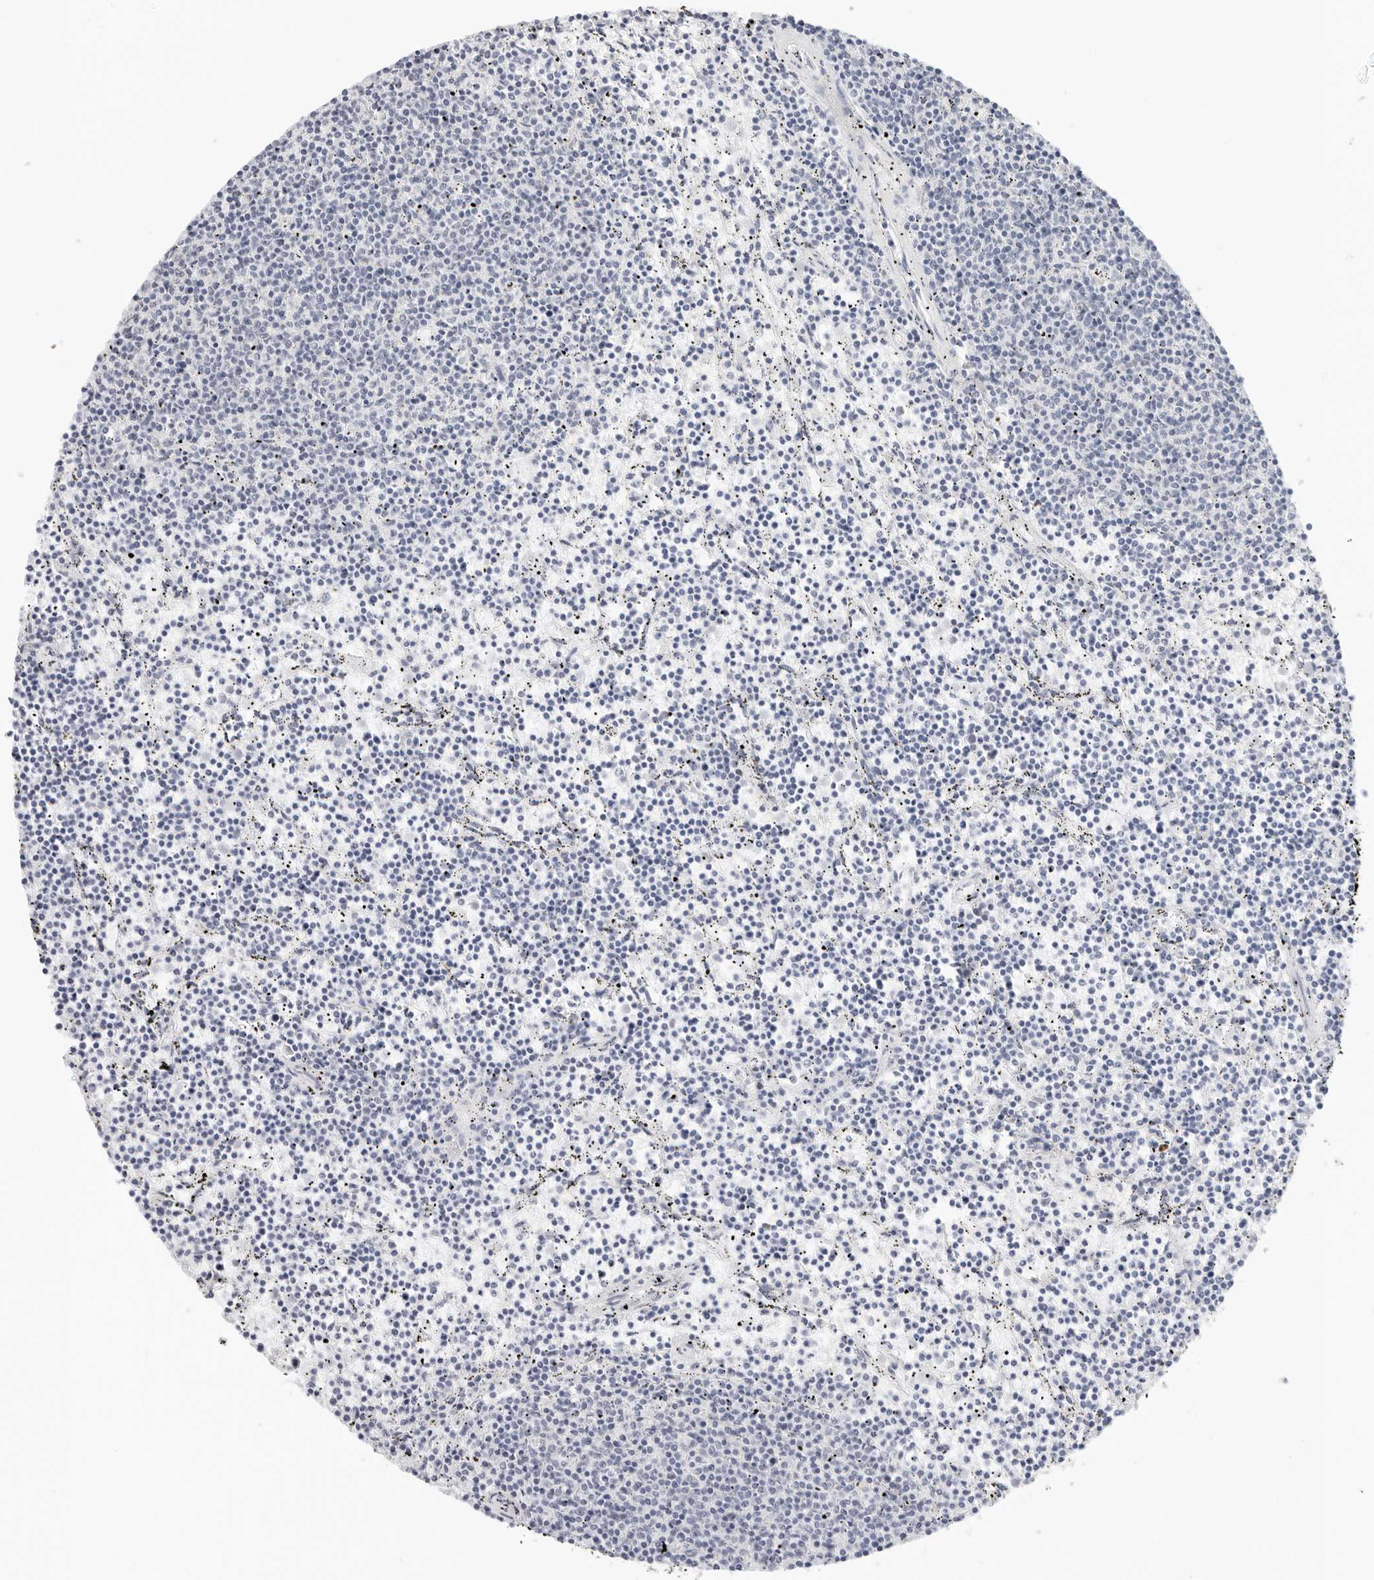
{"staining": {"intensity": "negative", "quantity": "none", "location": "none"}, "tissue": "lymphoma", "cell_type": "Tumor cells", "image_type": "cancer", "snomed": [{"axis": "morphology", "description": "Malignant lymphoma, non-Hodgkin's type, Low grade"}, {"axis": "topography", "description": "Spleen"}], "caption": "IHC of human lymphoma reveals no staining in tumor cells.", "gene": "RC3H1", "patient": {"sex": "female", "age": 50}}